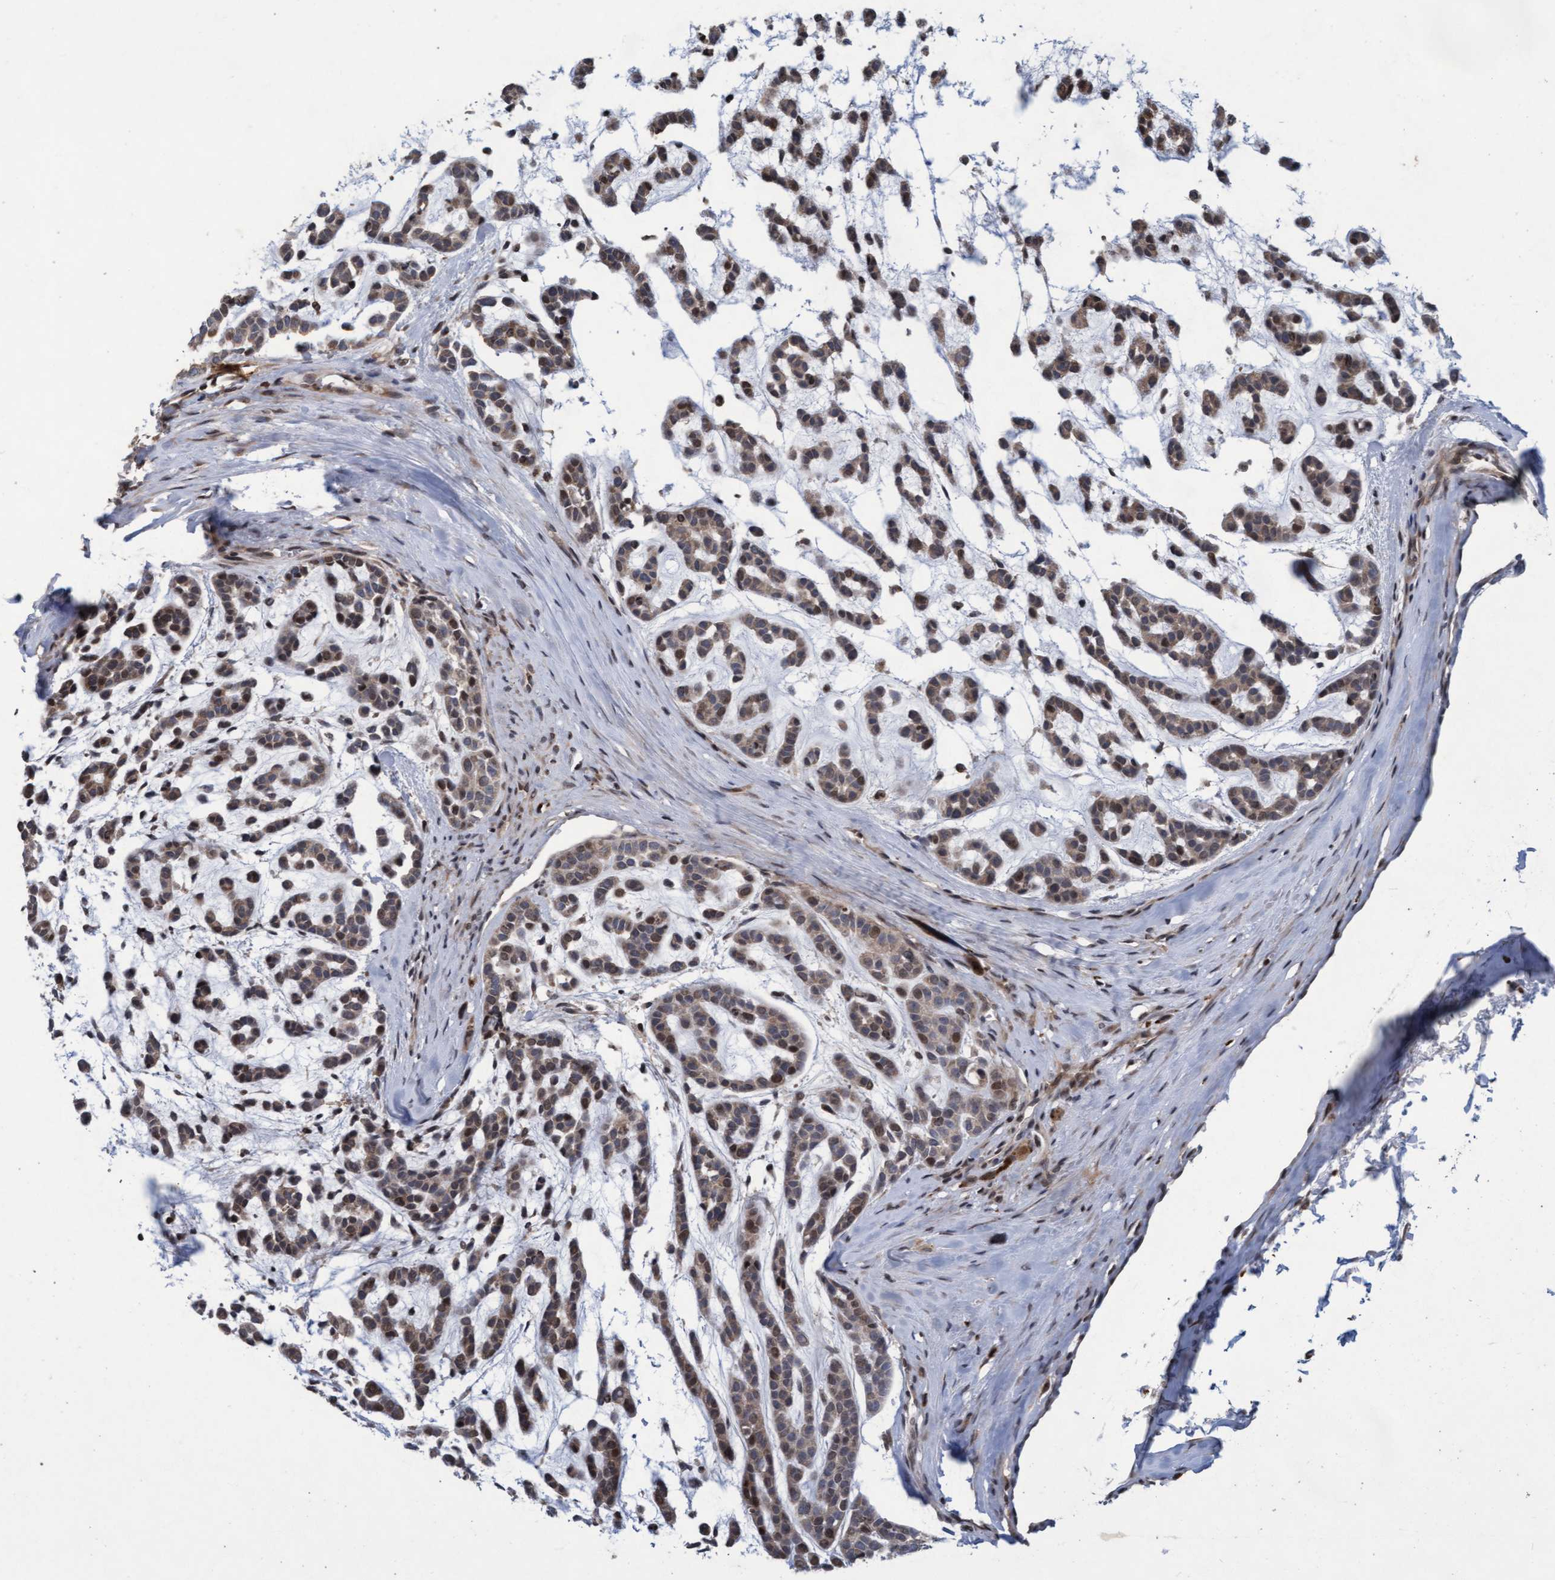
{"staining": {"intensity": "weak", "quantity": ">75%", "location": "cytoplasmic/membranous"}, "tissue": "head and neck cancer", "cell_type": "Tumor cells", "image_type": "cancer", "snomed": [{"axis": "morphology", "description": "Adenocarcinoma, NOS"}, {"axis": "morphology", "description": "Adenoma, NOS"}, {"axis": "topography", "description": "Head-Neck"}], "caption": "A low amount of weak cytoplasmic/membranous positivity is identified in about >75% of tumor cells in head and neck cancer tissue.", "gene": "KCNC2", "patient": {"sex": "female", "age": 55}}